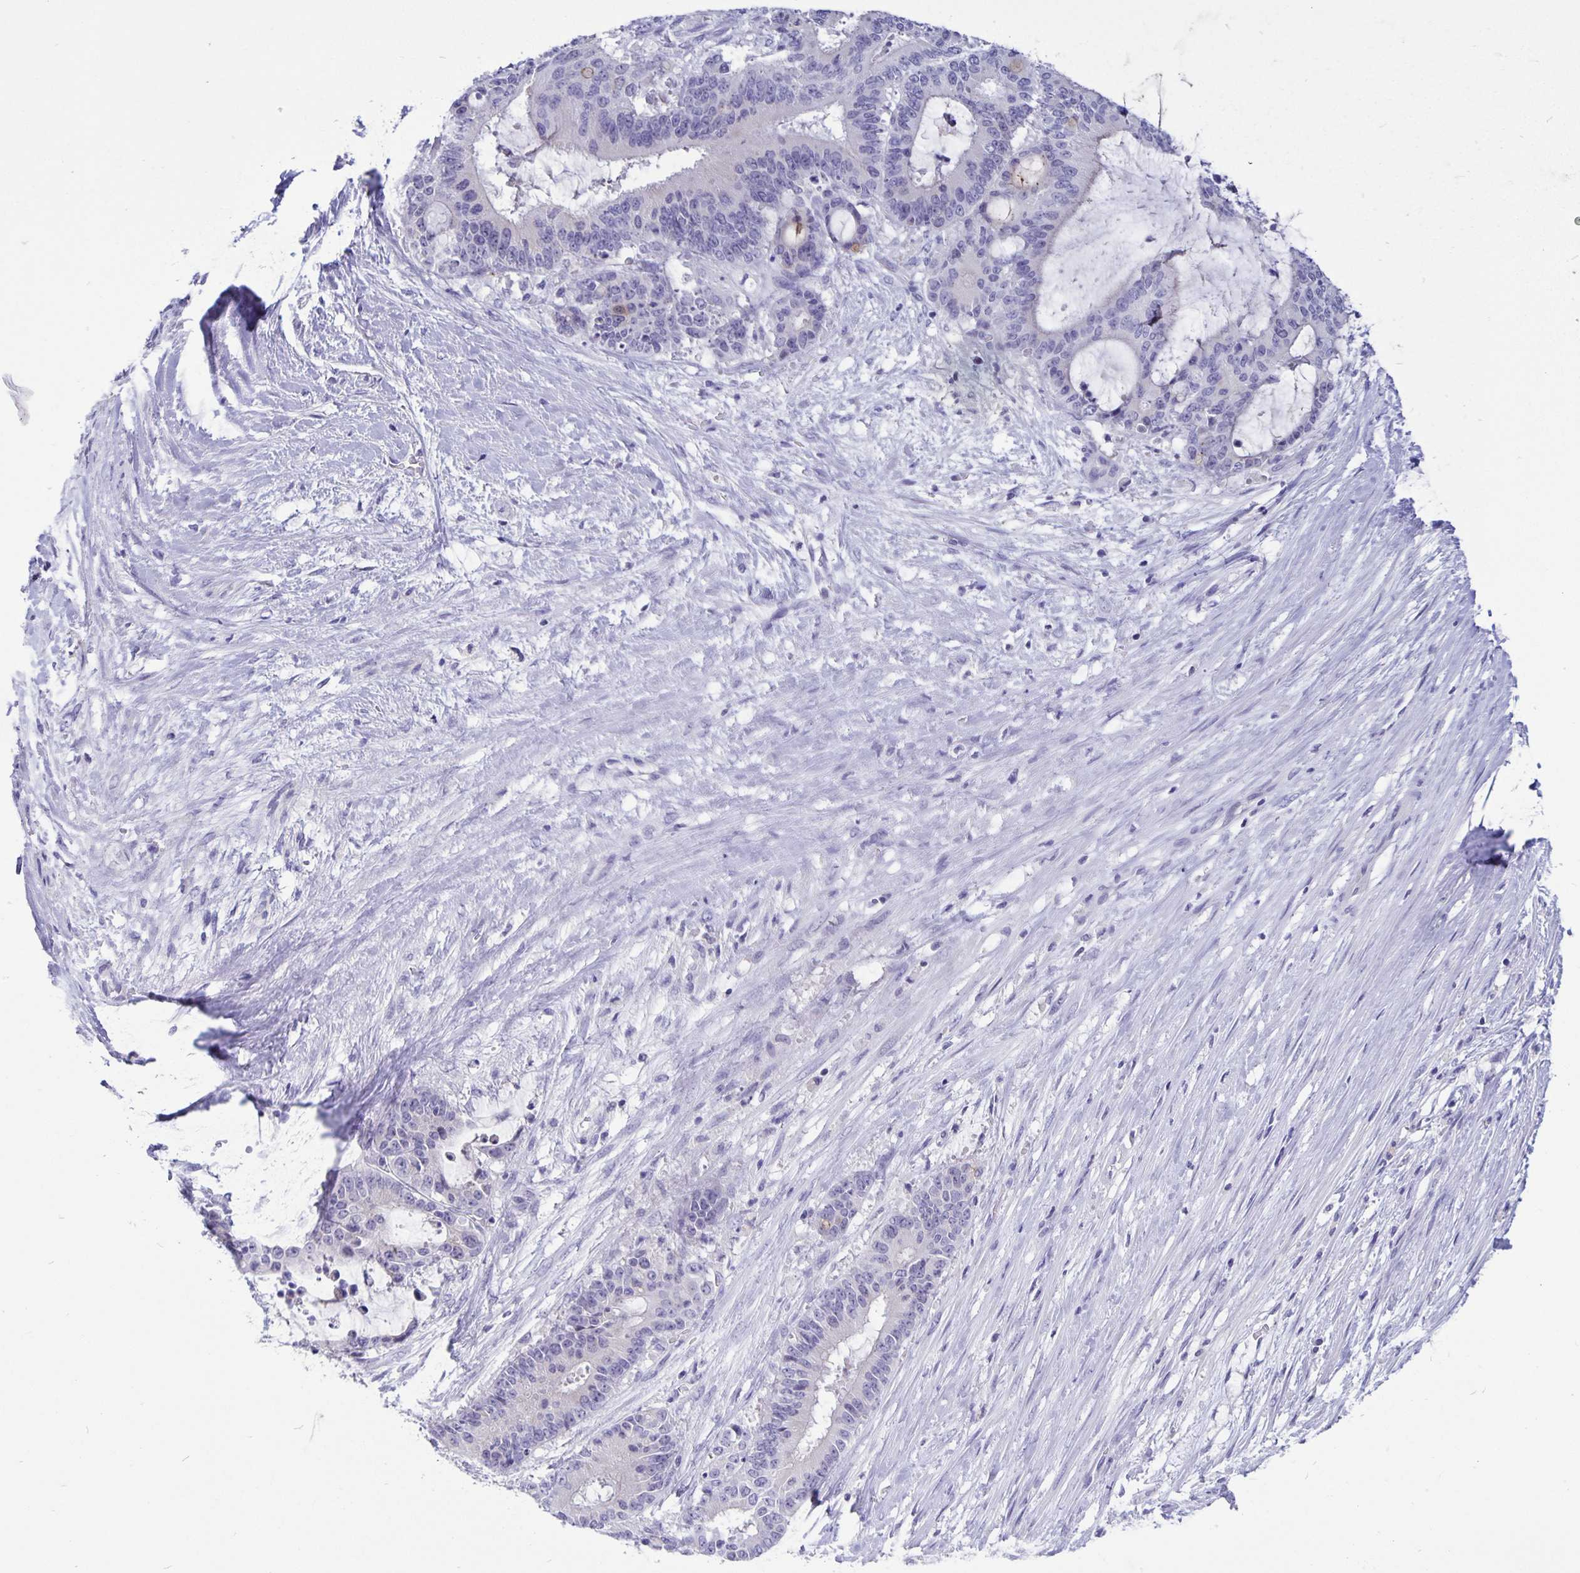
{"staining": {"intensity": "moderate", "quantity": "<25%", "location": "cytoplasmic/membranous"}, "tissue": "liver cancer", "cell_type": "Tumor cells", "image_type": "cancer", "snomed": [{"axis": "morphology", "description": "Normal tissue, NOS"}, {"axis": "morphology", "description": "Cholangiocarcinoma"}, {"axis": "topography", "description": "Liver"}, {"axis": "topography", "description": "Peripheral nerve tissue"}], "caption": "Tumor cells demonstrate low levels of moderate cytoplasmic/membranous staining in about <25% of cells in human liver cholangiocarcinoma. Nuclei are stained in blue.", "gene": "ERMN", "patient": {"sex": "female", "age": 73}}